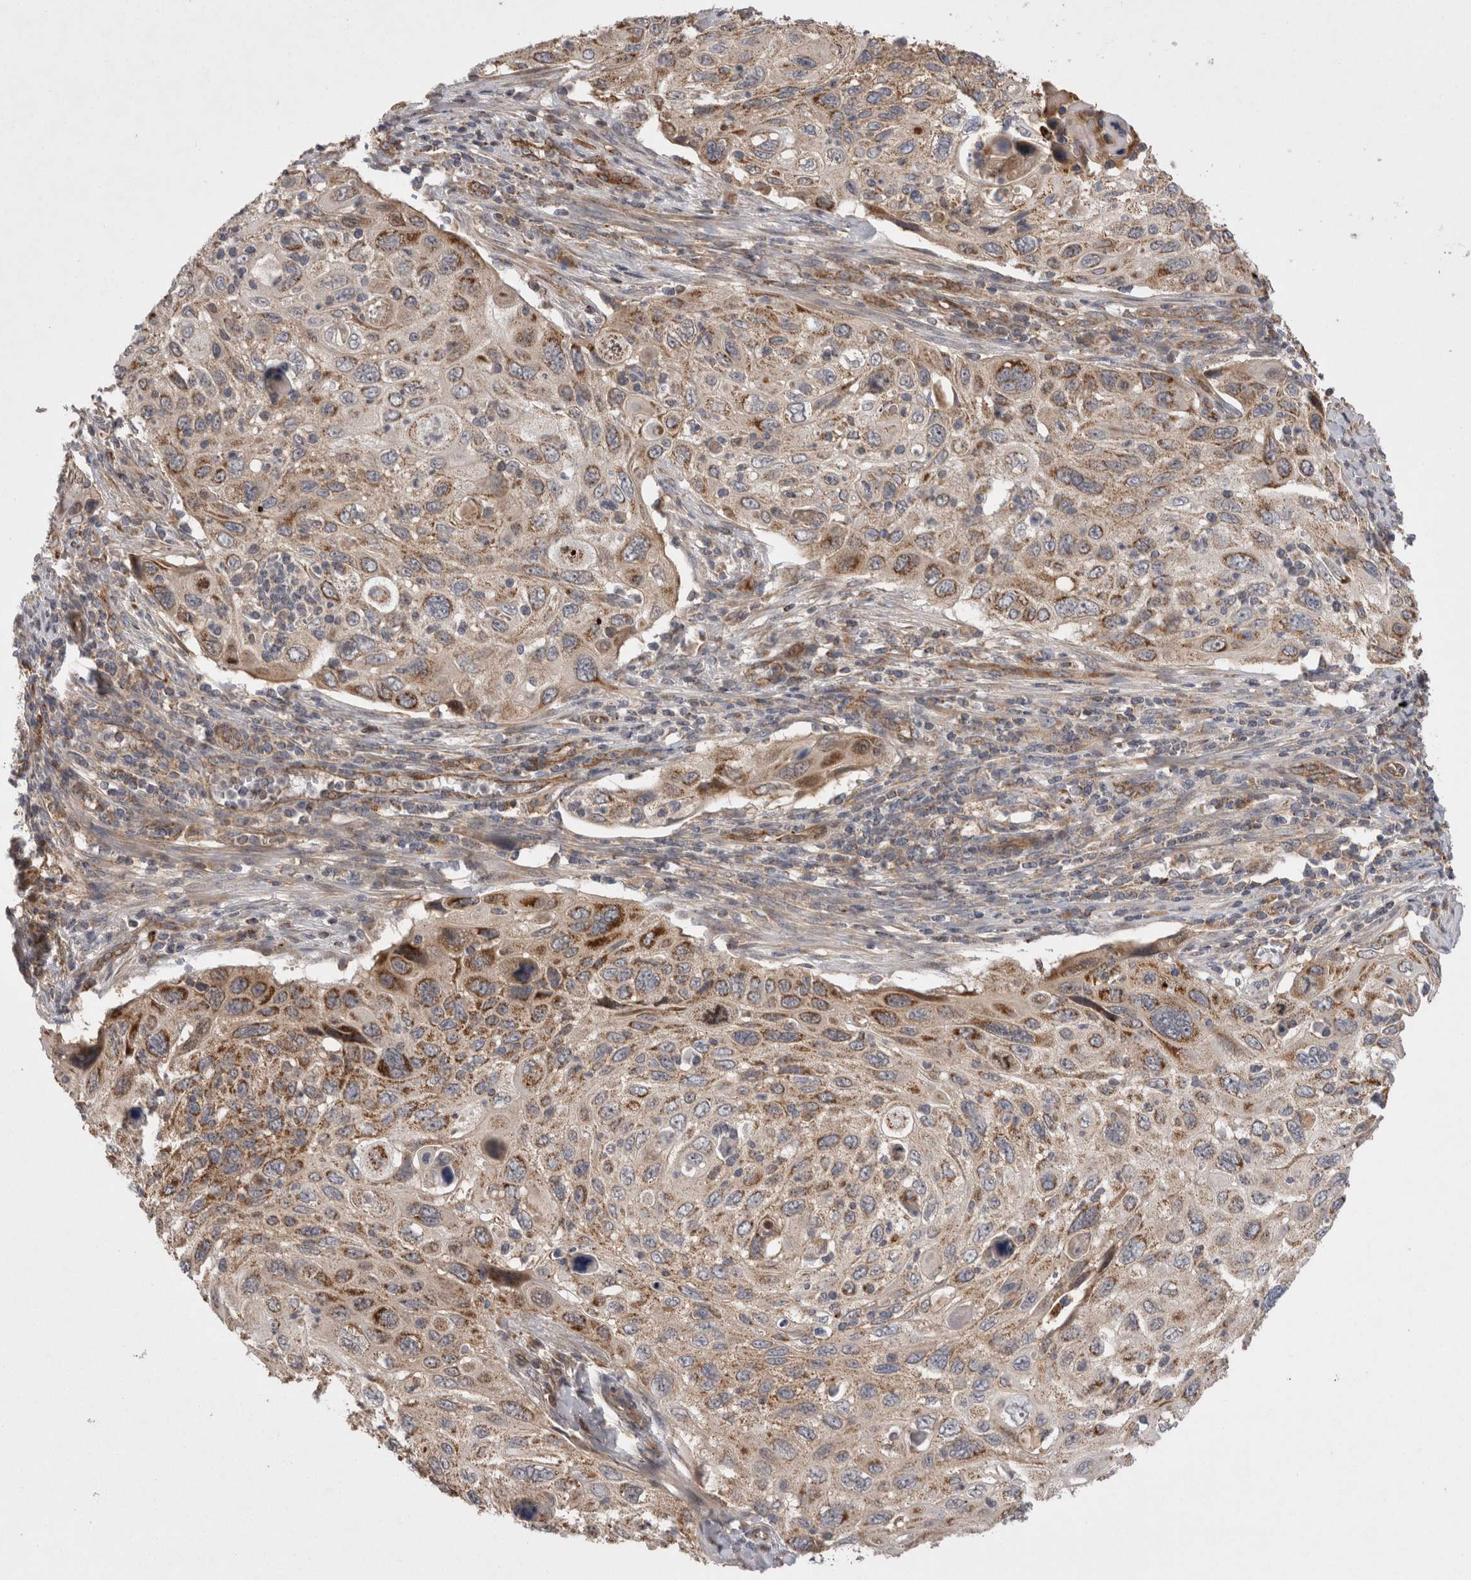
{"staining": {"intensity": "moderate", "quantity": ">75%", "location": "cytoplasmic/membranous"}, "tissue": "cervical cancer", "cell_type": "Tumor cells", "image_type": "cancer", "snomed": [{"axis": "morphology", "description": "Squamous cell carcinoma, NOS"}, {"axis": "topography", "description": "Cervix"}], "caption": "This micrograph exhibits immunohistochemistry staining of human squamous cell carcinoma (cervical), with medium moderate cytoplasmic/membranous staining in approximately >75% of tumor cells.", "gene": "DARS2", "patient": {"sex": "female", "age": 70}}